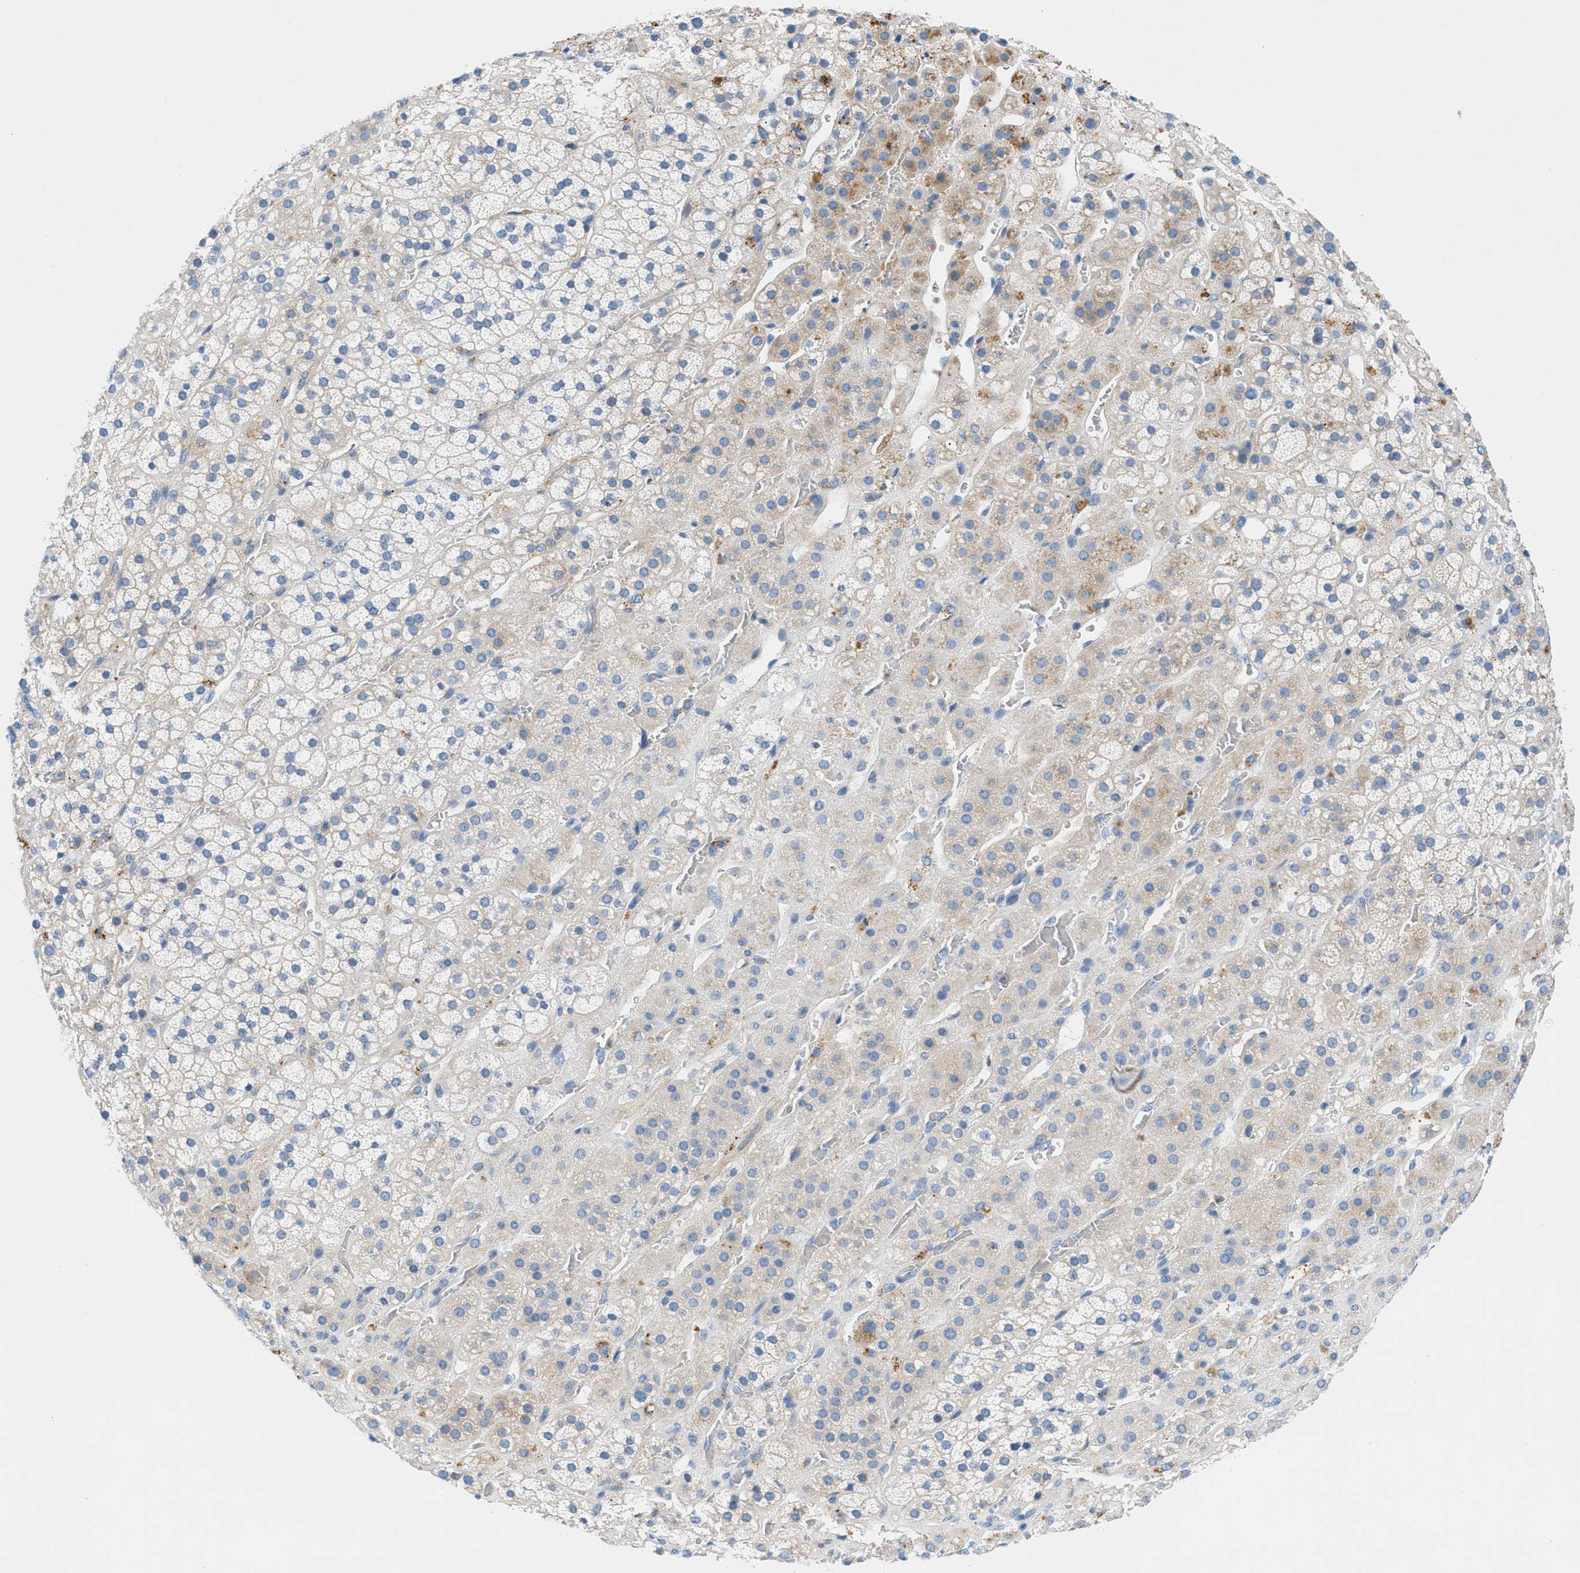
{"staining": {"intensity": "weak", "quantity": "25%-75%", "location": "cytoplasmic/membranous"}, "tissue": "adrenal gland", "cell_type": "Glandular cells", "image_type": "normal", "snomed": [{"axis": "morphology", "description": "Normal tissue, NOS"}, {"axis": "topography", "description": "Adrenal gland"}], "caption": "IHC photomicrograph of normal adrenal gland stained for a protein (brown), which displays low levels of weak cytoplasmic/membranous expression in approximately 25%-75% of glandular cells.", "gene": "ORAI1", "patient": {"sex": "male", "age": 35}}